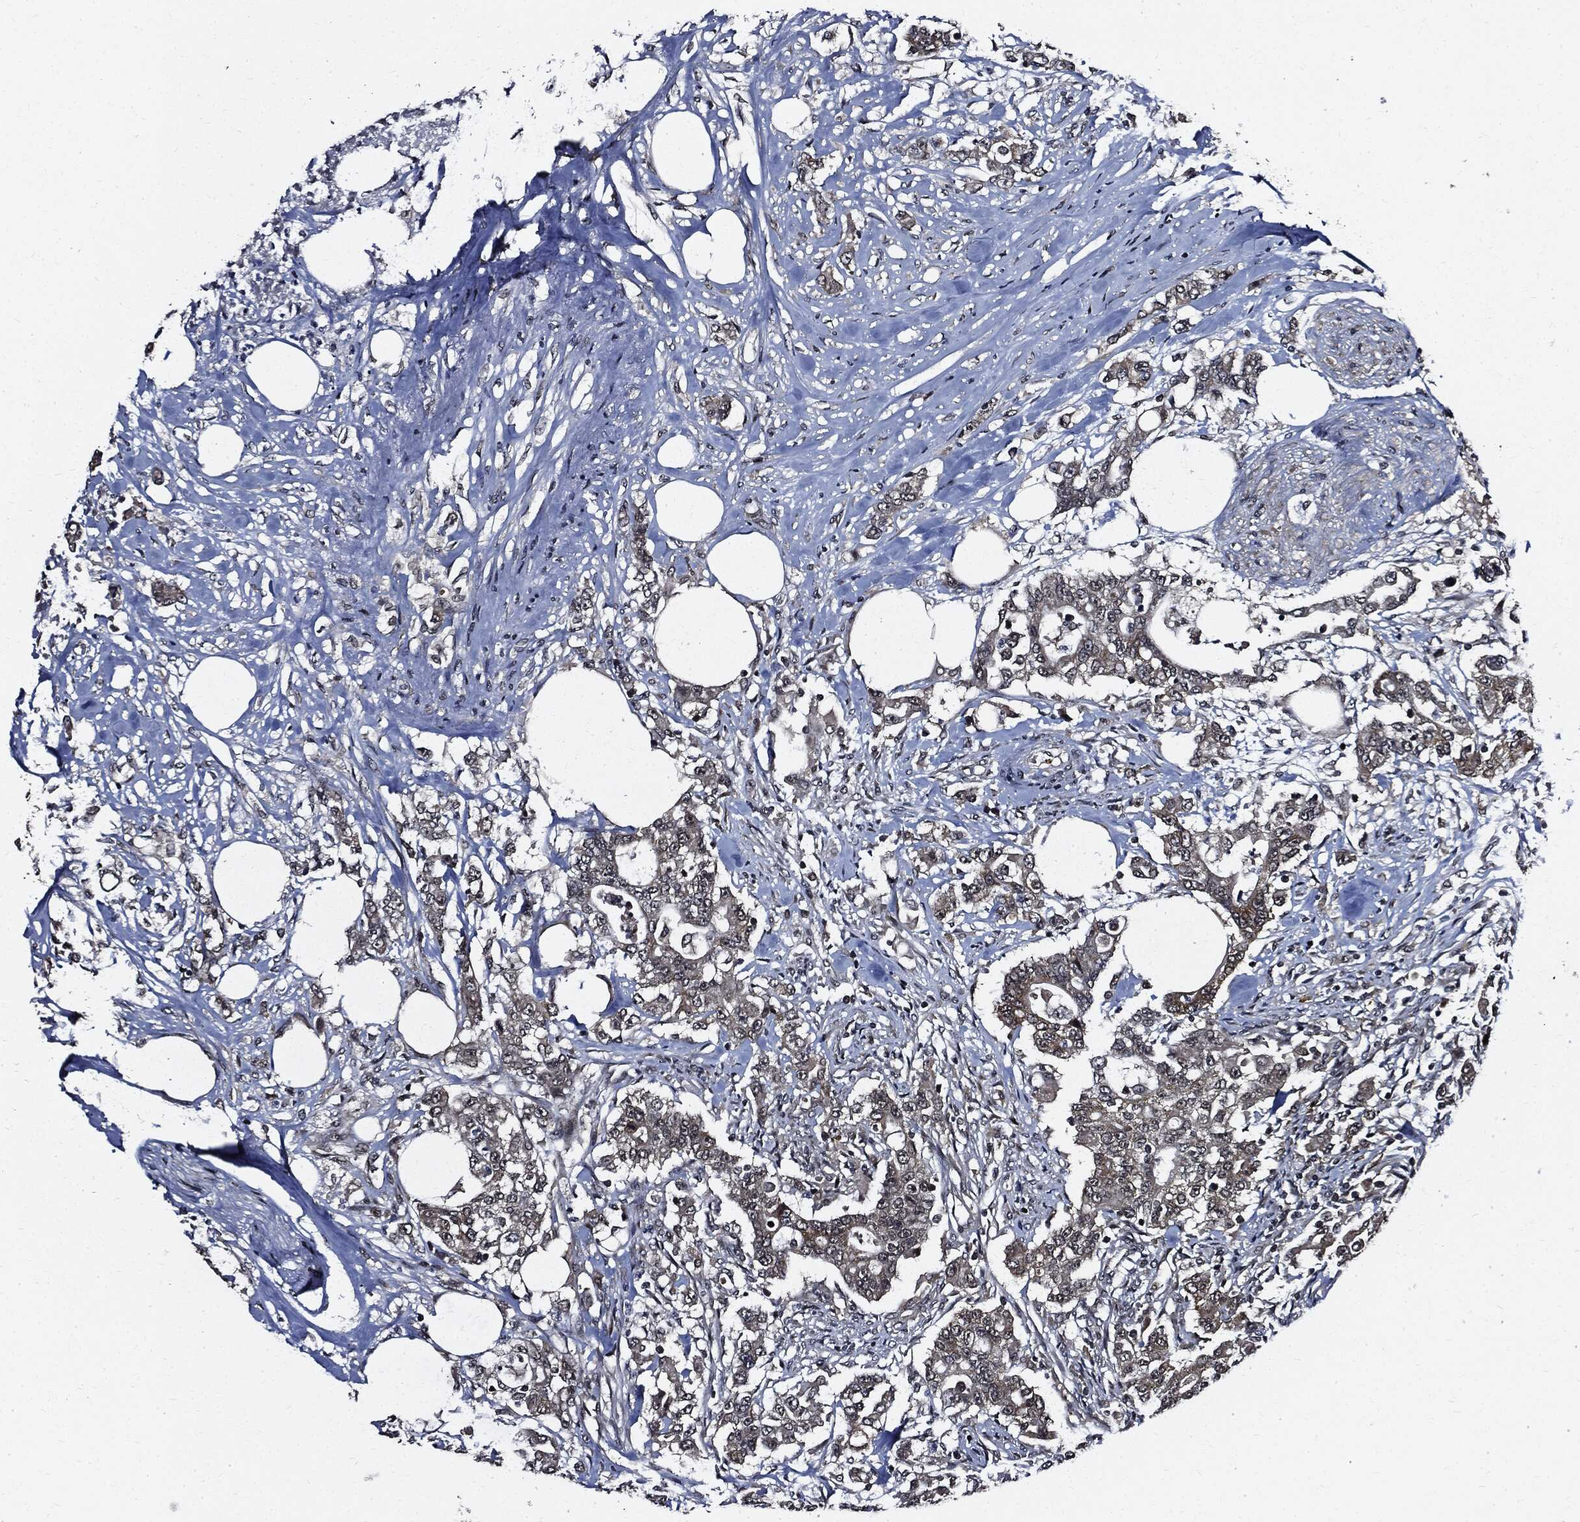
{"staining": {"intensity": "weak", "quantity": "25%-75%", "location": "cytoplasmic/membranous"}, "tissue": "colorectal cancer", "cell_type": "Tumor cells", "image_type": "cancer", "snomed": [{"axis": "morphology", "description": "Adenocarcinoma, NOS"}, {"axis": "topography", "description": "Colon"}], "caption": "A photomicrograph showing weak cytoplasmic/membranous positivity in about 25%-75% of tumor cells in adenocarcinoma (colorectal), as visualized by brown immunohistochemical staining.", "gene": "SUGT1", "patient": {"sex": "female", "age": 48}}